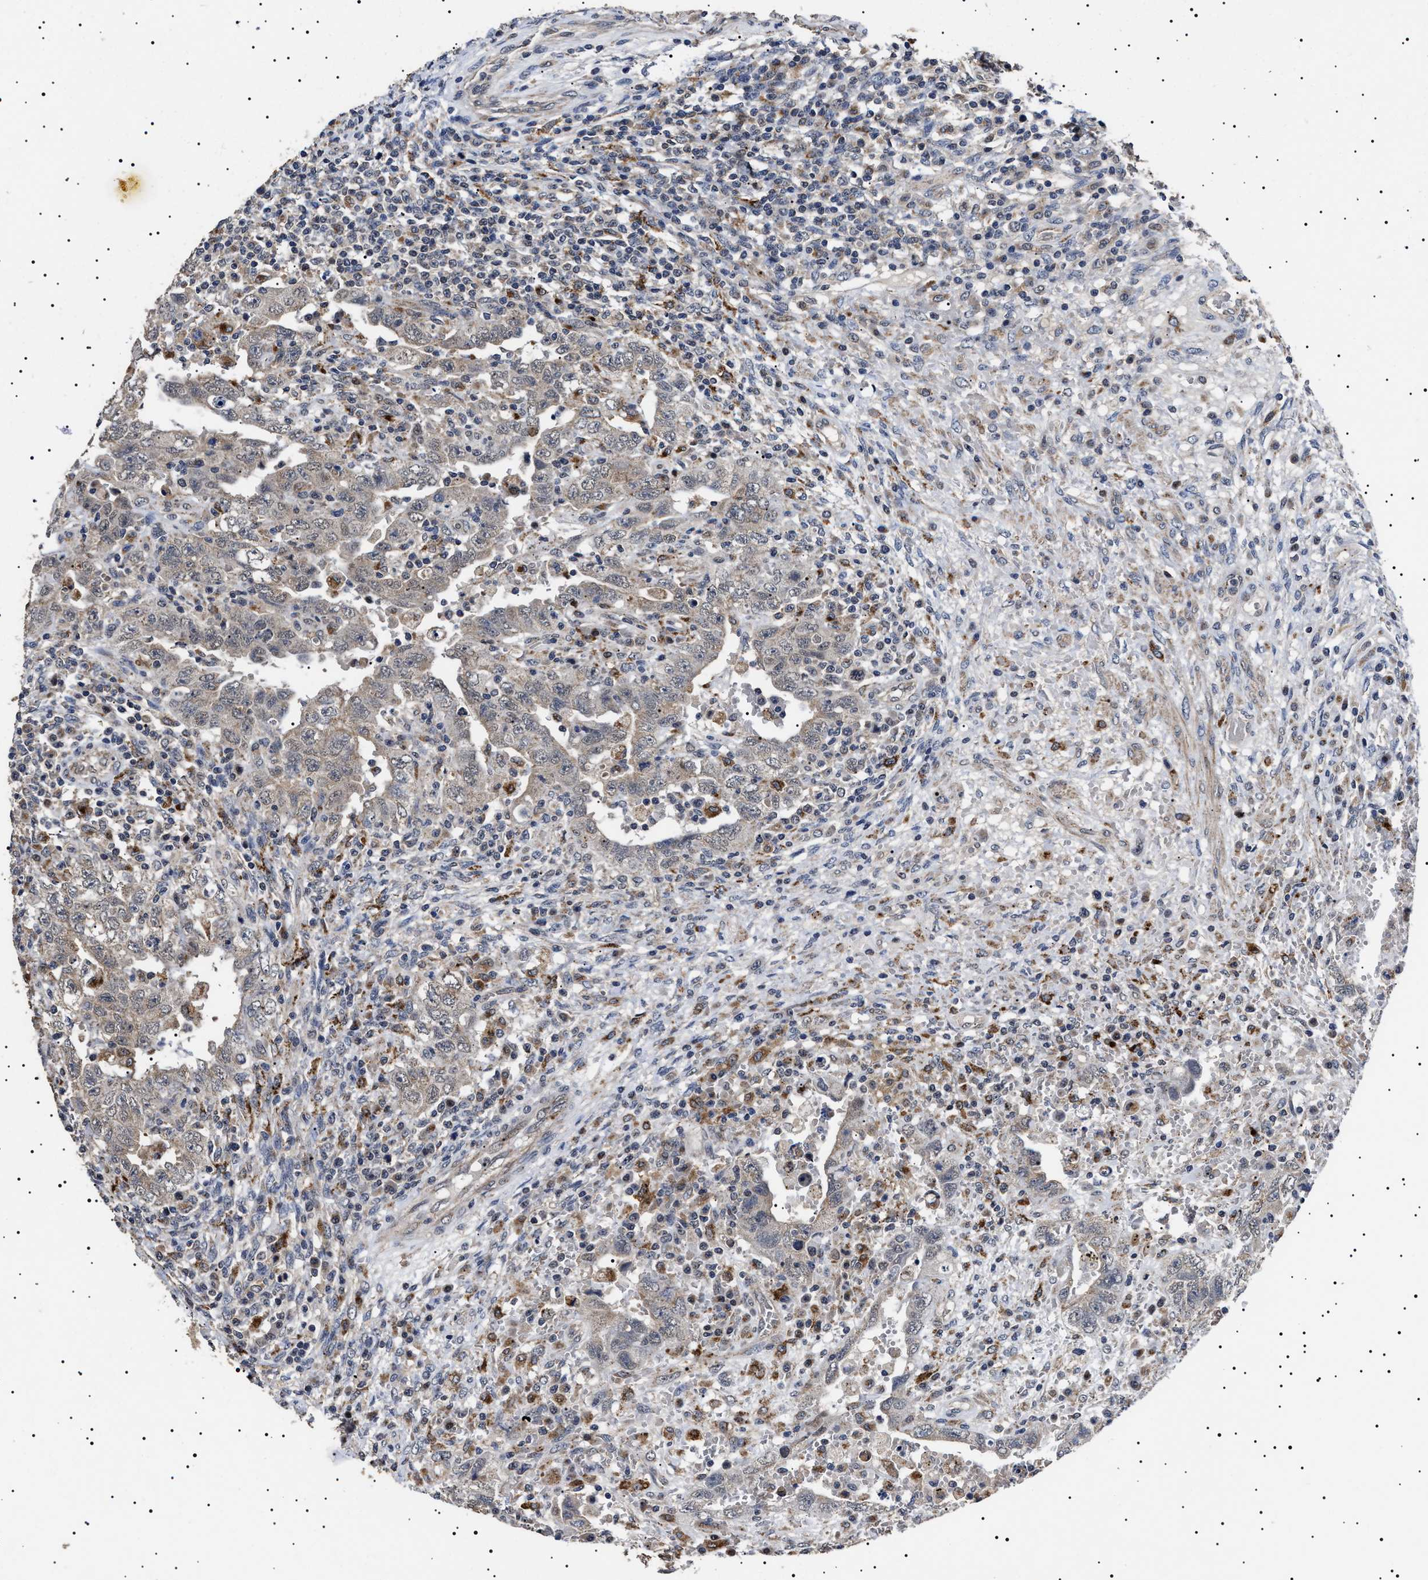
{"staining": {"intensity": "weak", "quantity": "<25%", "location": "cytoplasmic/membranous"}, "tissue": "testis cancer", "cell_type": "Tumor cells", "image_type": "cancer", "snomed": [{"axis": "morphology", "description": "Carcinoma, Embryonal, NOS"}, {"axis": "topography", "description": "Testis"}], "caption": "Tumor cells are negative for protein expression in human testis cancer. (Stains: DAB (3,3'-diaminobenzidine) immunohistochemistry (IHC) with hematoxylin counter stain, Microscopy: brightfield microscopy at high magnification).", "gene": "RAB34", "patient": {"sex": "male", "age": 26}}